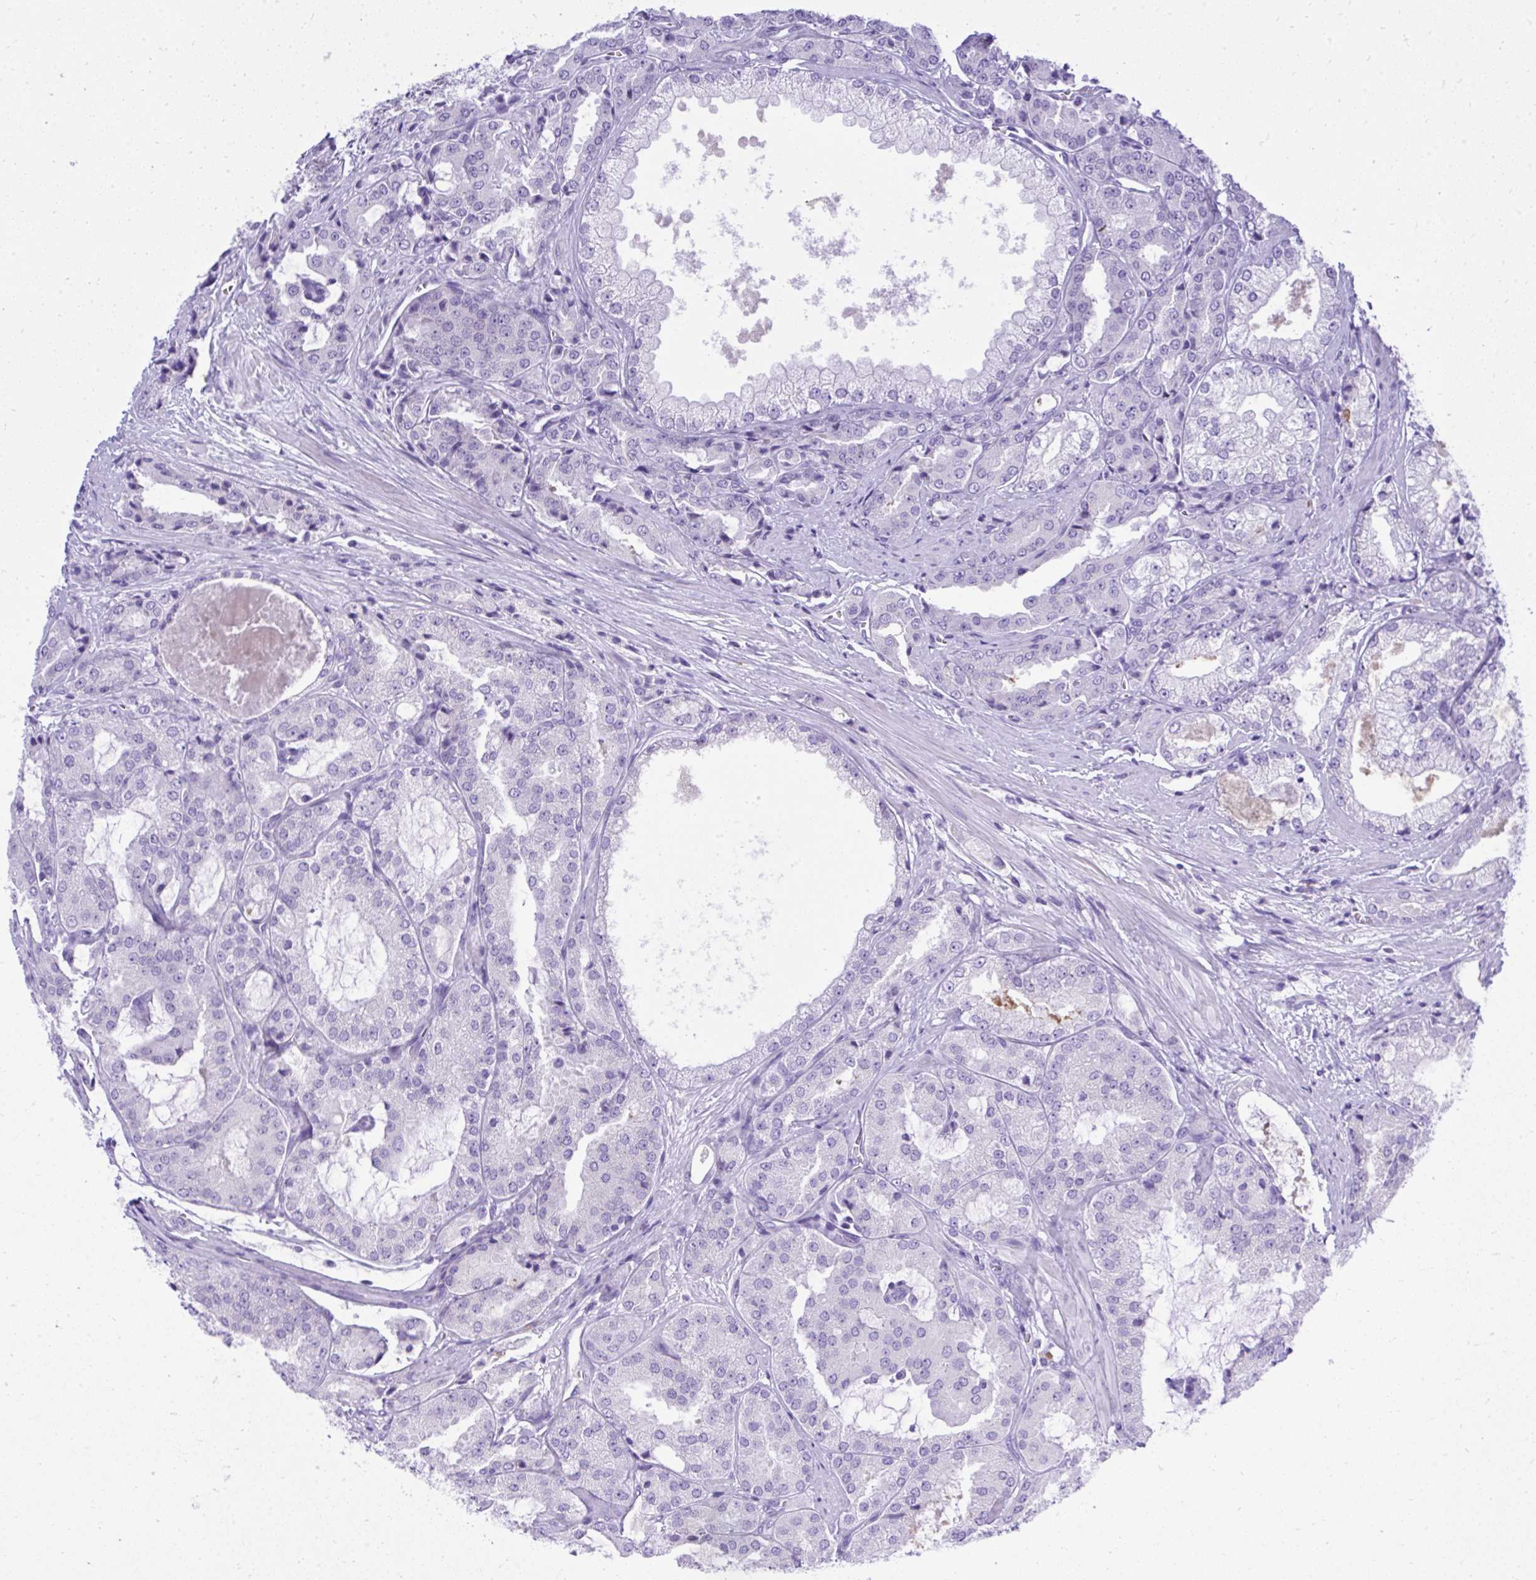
{"staining": {"intensity": "negative", "quantity": "none", "location": "none"}, "tissue": "prostate cancer", "cell_type": "Tumor cells", "image_type": "cancer", "snomed": [{"axis": "morphology", "description": "Adenocarcinoma, High grade"}, {"axis": "topography", "description": "Prostate"}], "caption": "Tumor cells show no significant expression in prostate cancer (high-grade adenocarcinoma).", "gene": "ST6GALNAC3", "patient": {"sex": "male", "age": 68}}